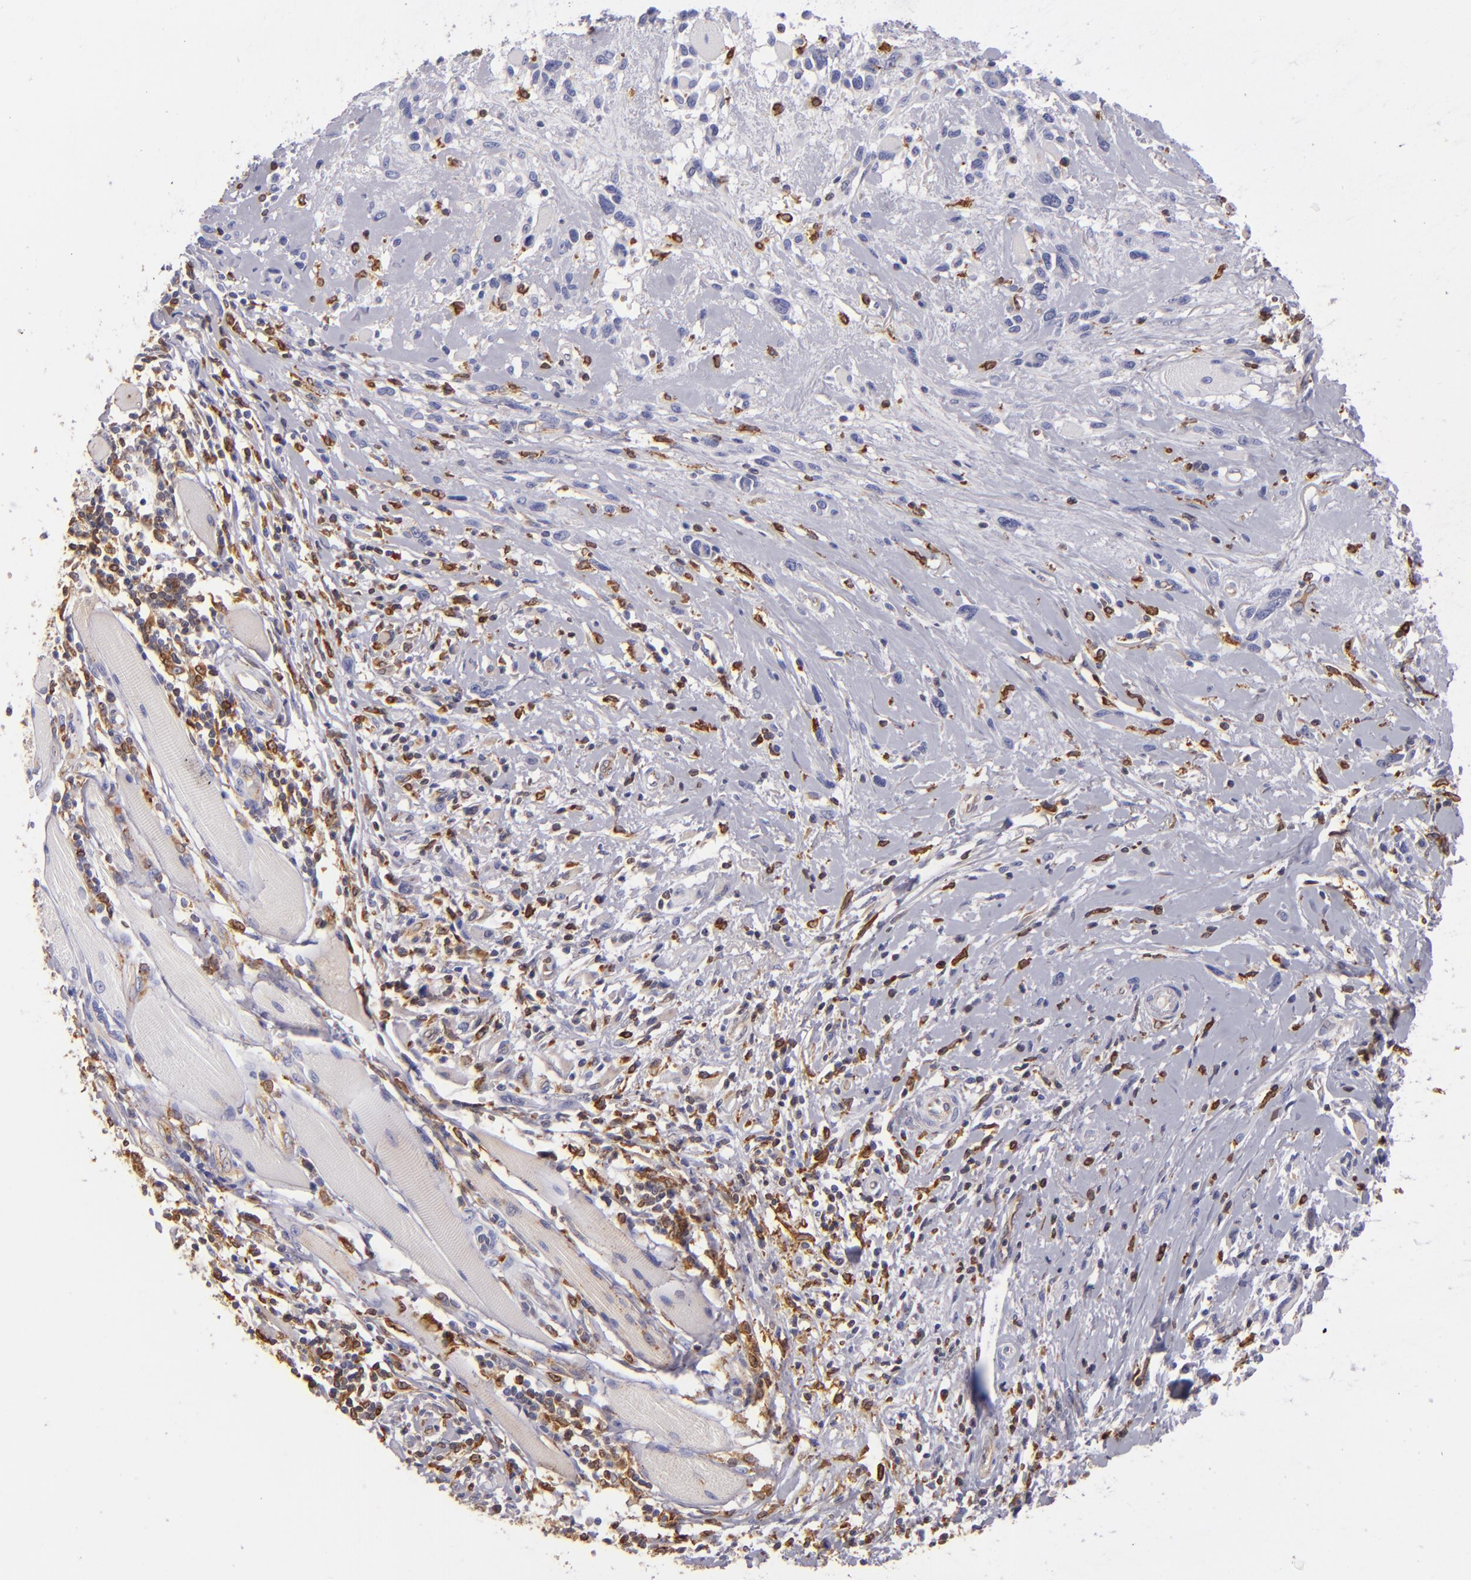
{"staining": {"intensity": "negative", "quantity": "none", "location": "none"}, "tissue": "melanoma", "cell_type": "Tumor cells", "image_type": "cancer", "snomed": [{"axis": "morphology", "description": "Malignant melanoma, NOS"}, {"axis": "topography", "description": "Skin"}], "caption": "IHC image of melanoma stained for a protein (brown), which demonstrates no expression in tumor cells.", "gene": "CD74", "patient": {"sex": "male", "age": 91}}